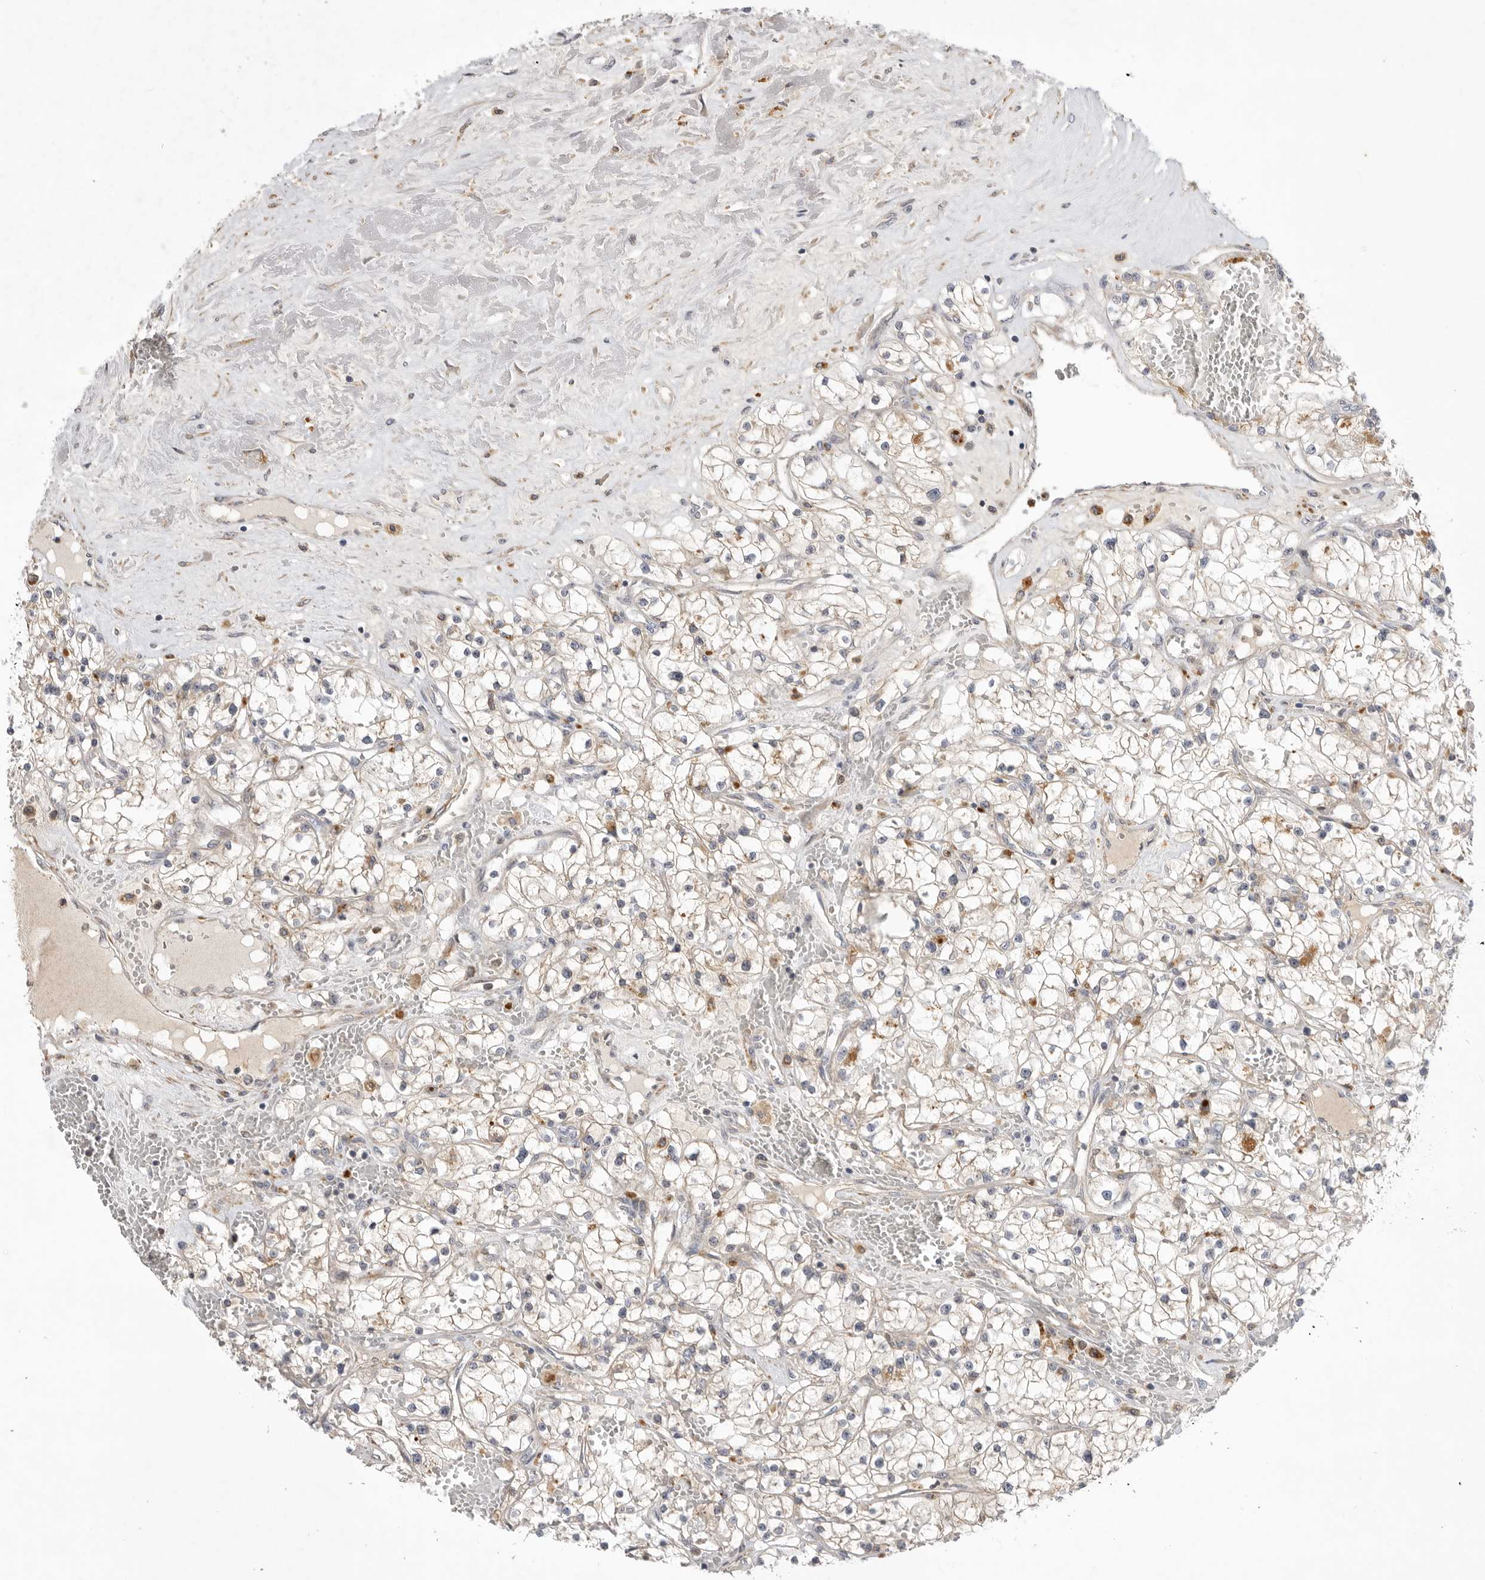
{"staining": {"intensity": "negative", "quantity": "none", "location": "none"}, "tissue": "renal cancer", "cell_type": "Tumor cells", "image_type": "cancer", "snomed": [{"axis": "morphology", "description": "Normal tissue, NOS"}, {"axis": "morphology", "description": "Adenocarcinoma, NOS"}, {"axis": "topography", "description": "Kidney"}], "caption": "DAB (3,3'-diaminobenzidine) immunohistochemical staining of human adenocarcinoma (renal) demonstrates no significant expression in tumor cells.", "gene": "GNE", "patient": {"sex": "male", "age": 68}}